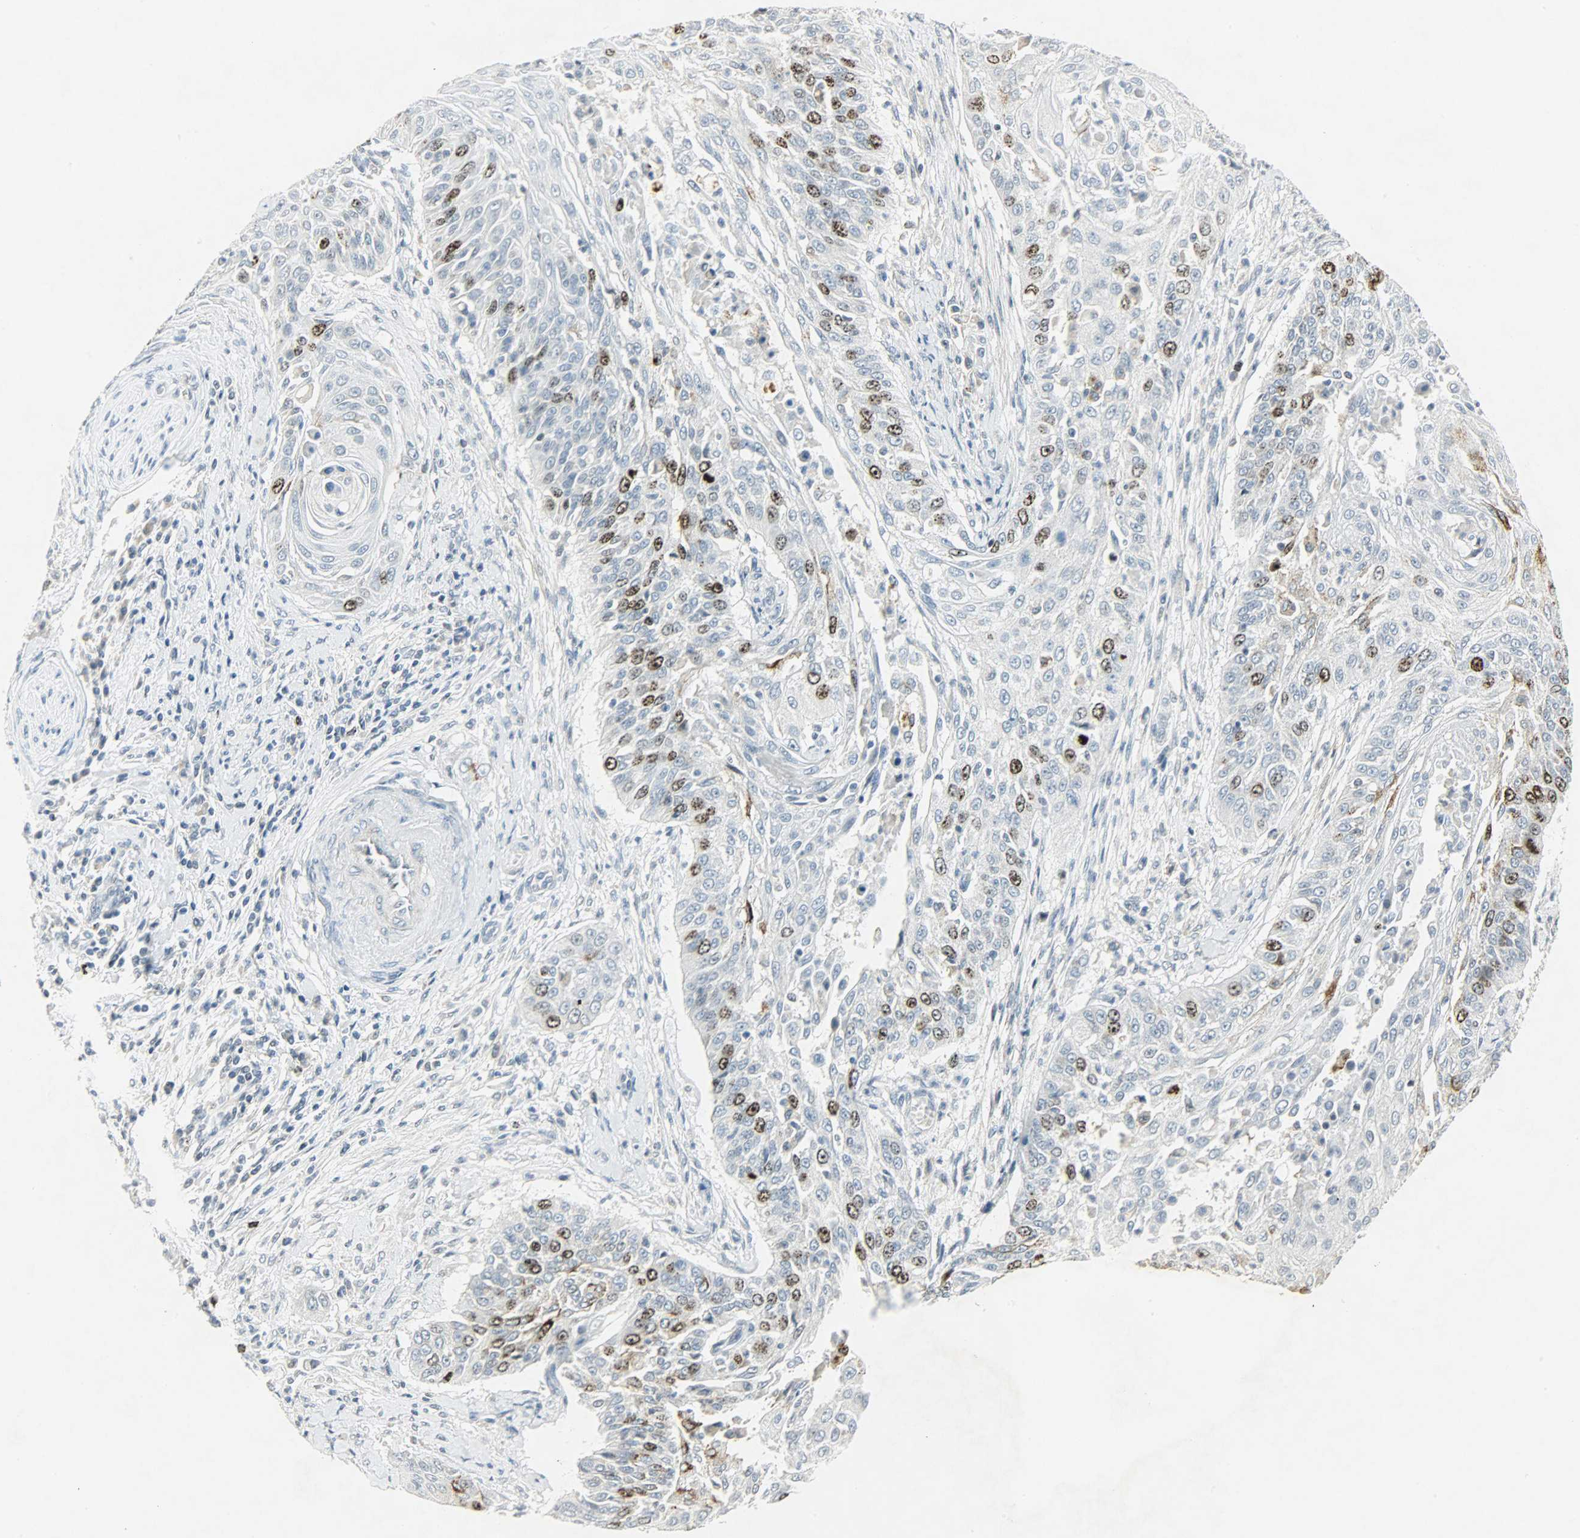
{"staining": {"intensity": "strong", "quantity": "25%-75%", "location": "nuclear"}, "tissue": "cervical cancer", "cell_type": "Tumor cells", "image_type": "cancer", "snomed": [{"axis": "morphology", "description": "Squamous cell carcinoma, NOS"}, {"axis": "topography", "description": "Cervix"}], "caption": "DAB (3,3'-diaminobenzidine) immunohistochemical staining of human cervical cancer exhibits strong nuclear protein staining in approximately 25%-75% of tumor cells. (DAB = brown stain, brightfield microscopy at high magnification).", "gene": "AURKB", "patient": {"sex": "female", "age": 33}}